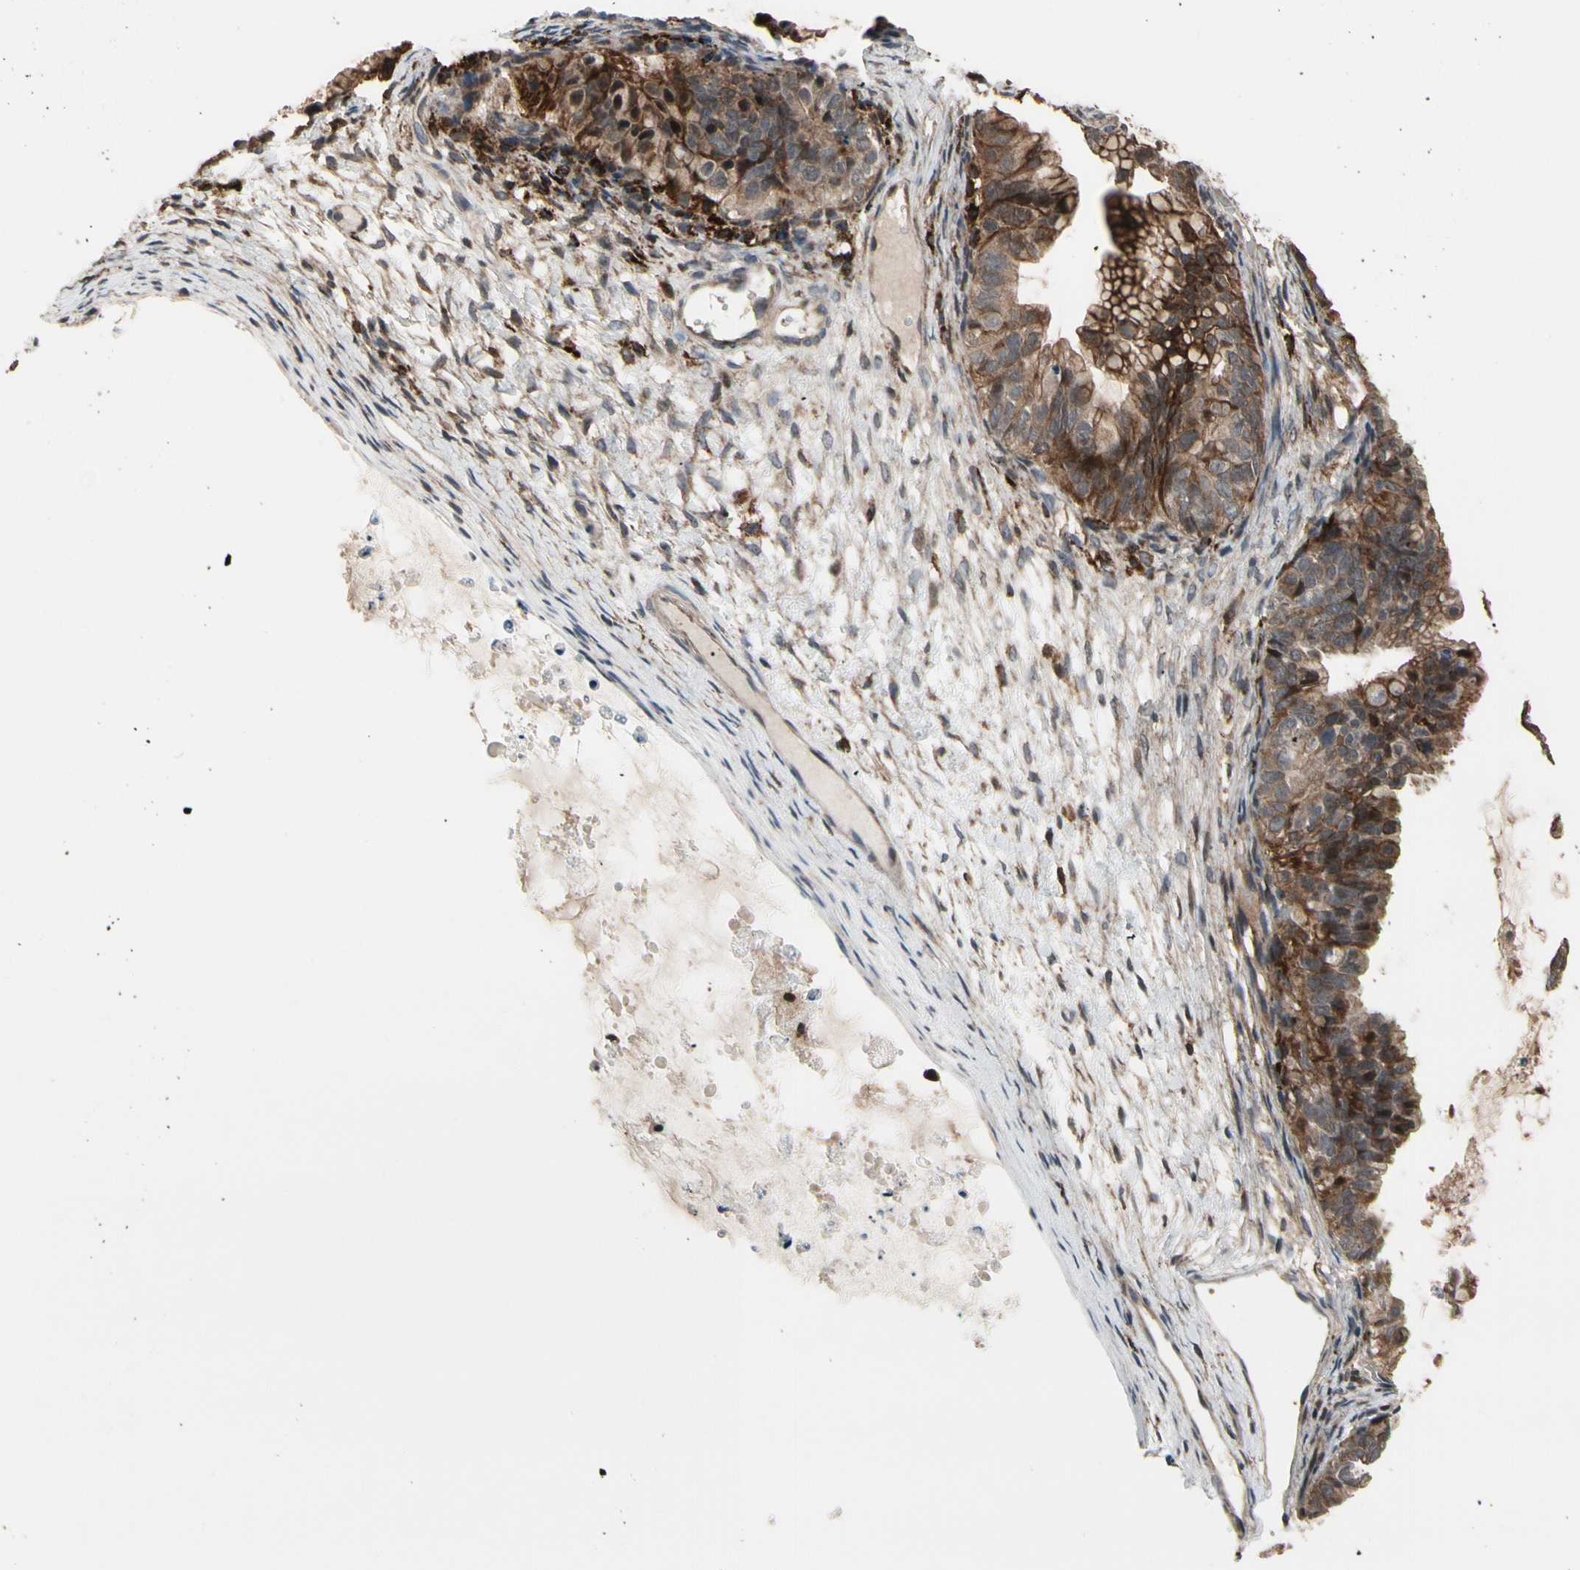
{"staining": {"intensity": "moderate", "quantity": "25%-75%", "location": "cytoplasmic/membranous"}, "tissue": "ovarian cancer", "cell_type": "Tumor cells", "image_type": "cancer", "snomed": [{"axis": "morphology", "description": "Cystadenocarcinoma, mucinous, NOS"}, {"axis": "topography", "description": "Ovary"}], "caption": "Brown immunohistochemical staining in human ovarian mucinous cystadenocarcinoma displays moderate cytoplasmic/membranous staining in about 25%-75% of tumor cells. Nuclei are stained in blue.", "gene": "CSF1R", "patient": {"sex": "female", "age": 36}}